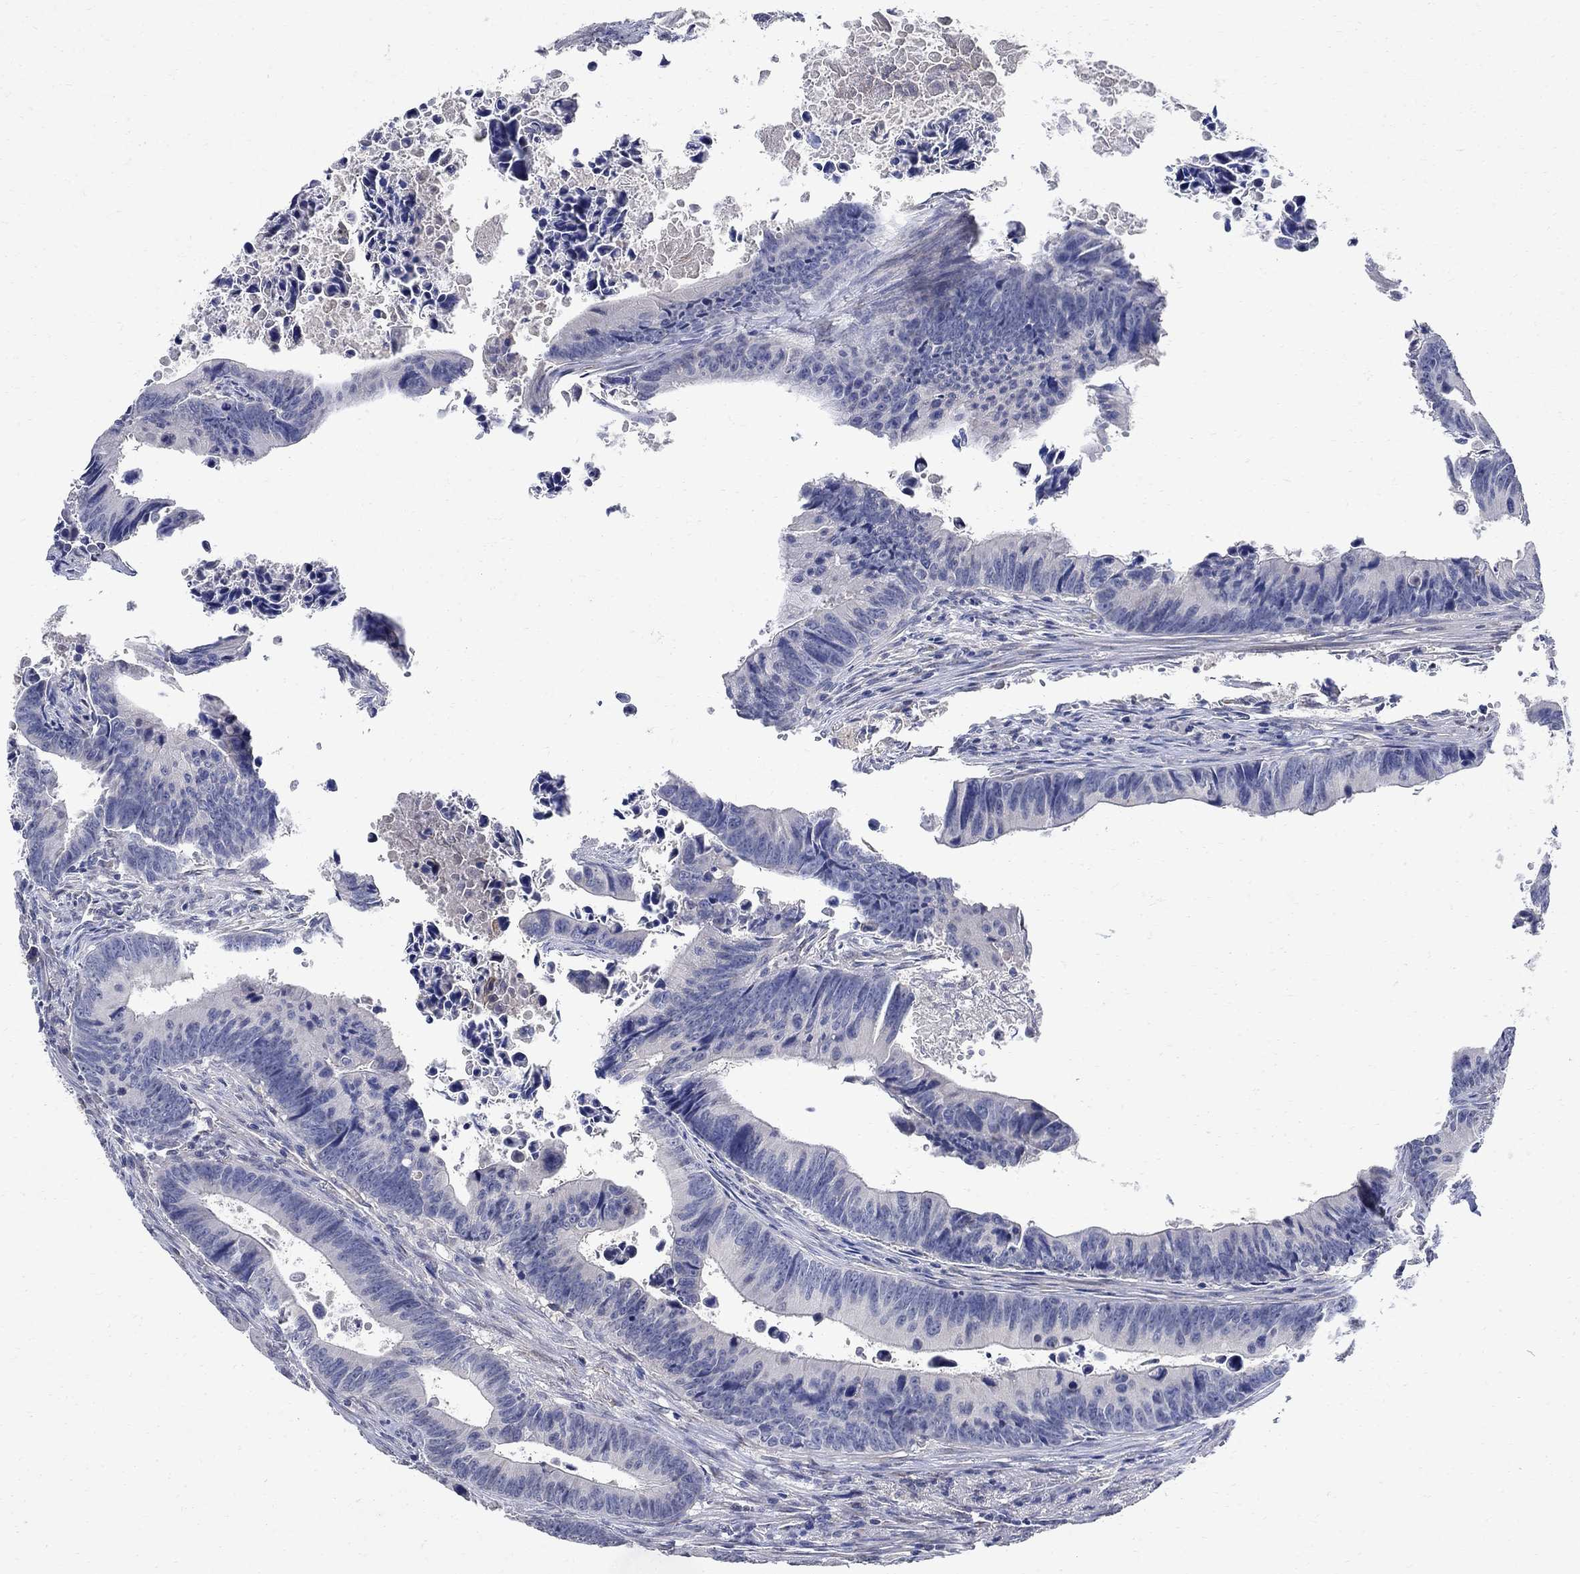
{"staining": {"intensity": "negative", "quantity": "none", "location": "none"}, "tissue": "colorectal cancer", "cell_type": "Tumor cells", "image_type": "cancer", "snomed": [{"axis": "morphology", "description": "Adenocarcinoma, NOS"}, {"axis": "topography", "description": "Colon"}], "caption": "Immunohistochemical staining of colorectal cancer (adenocarcinoma) shows no significant staining in tumor cells. The staining was performed using DAB (3,3'-diaminobenzidine) to visualize the protein expression in brown, while the nuclei were stained in blue with hematoxylin (Magnification: 20x).", "gene": "TMEM169", "patient": {"sex": "female", "age": 87}}